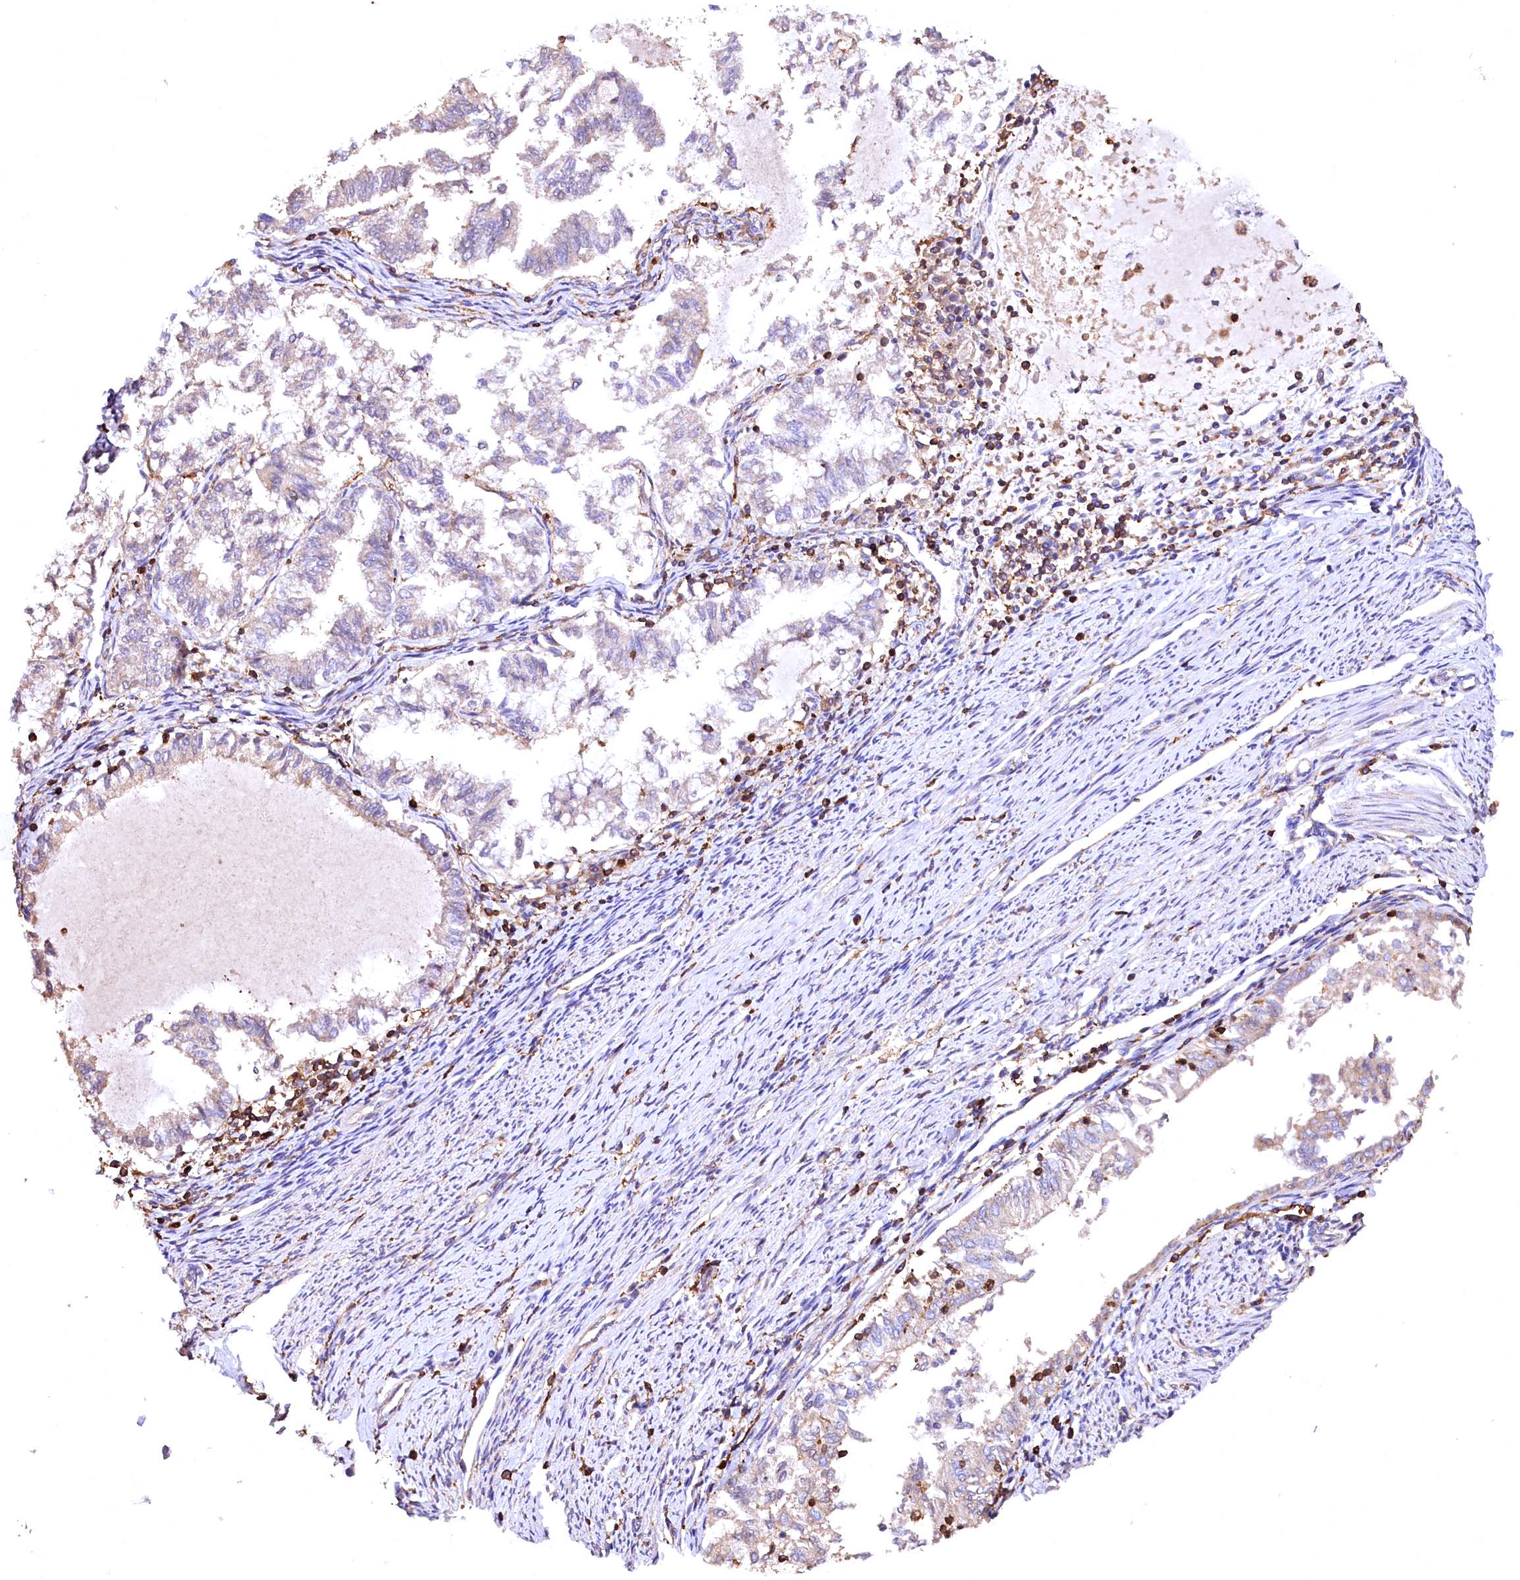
{"staining": {"intensity": "negative", "quantity": "none", "location": "none"}, "tissue": "endometrial cancer", "cell_type": "Tumor cells", "image_type": "cancer", "snomed": [{"axis": "morphology", "description": "Adenocarcinoma, NOS"}, {"axis": "topography", "description": "Endometrium"}], "caption": "Immunohistochemistry (IHC) histopathology image of neoplastic tissue: human adenocarcinoma (endometrial) stained with DAB (3,3'-diaminobenzidine) exhibits no significant protein staining in tumor cells. The staining was performed using DAB (3,3'-diaminobenzidine) to visualize the protein expression in brown, while the nuclei were stained in blue with hematoxylin (Magnification: 20x).", "gene": "RARS2", "patient": {"sex": "female", "age": 79}}